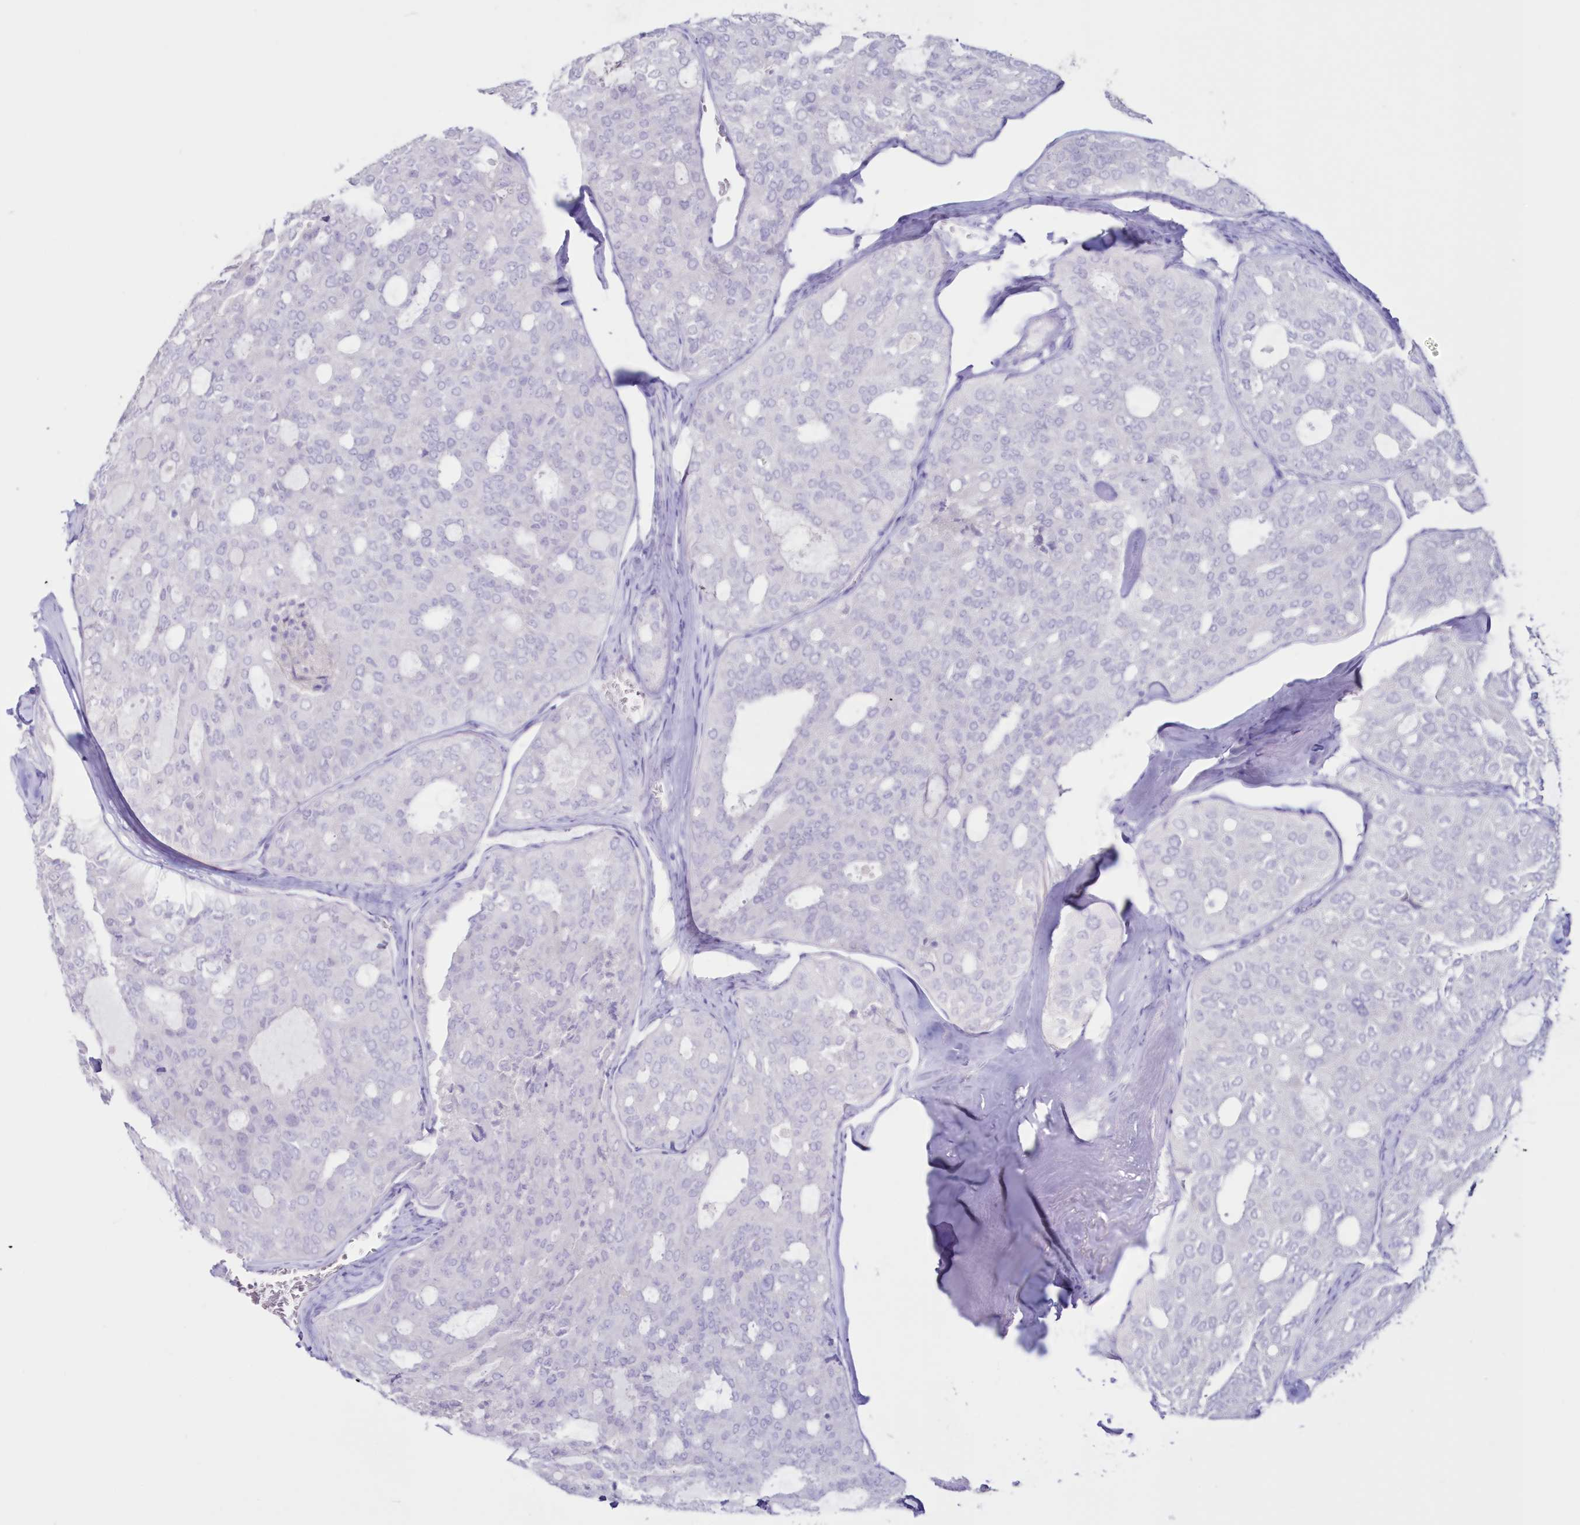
{"staining": {"intensity": "negative", "quantity": "none", "location": "none"}, "tissue": "thyroid cancer", "cell_type": "Tumor cells", "image_type": "cancer", "snomed": [{"axis": "morphology", "description": "Follicular adenoma carcinoma, NOS"}, {"axis": "topography", "description": "Thyroid gland"}], "caption": "An immunohistochemistry (IHC) micrograph of thyroid cancer is shown. There is no staining in tumor cells of thyroid cancer.", "gene": "CYP3A4", "patient": {"sex": "male", "age": 75}}